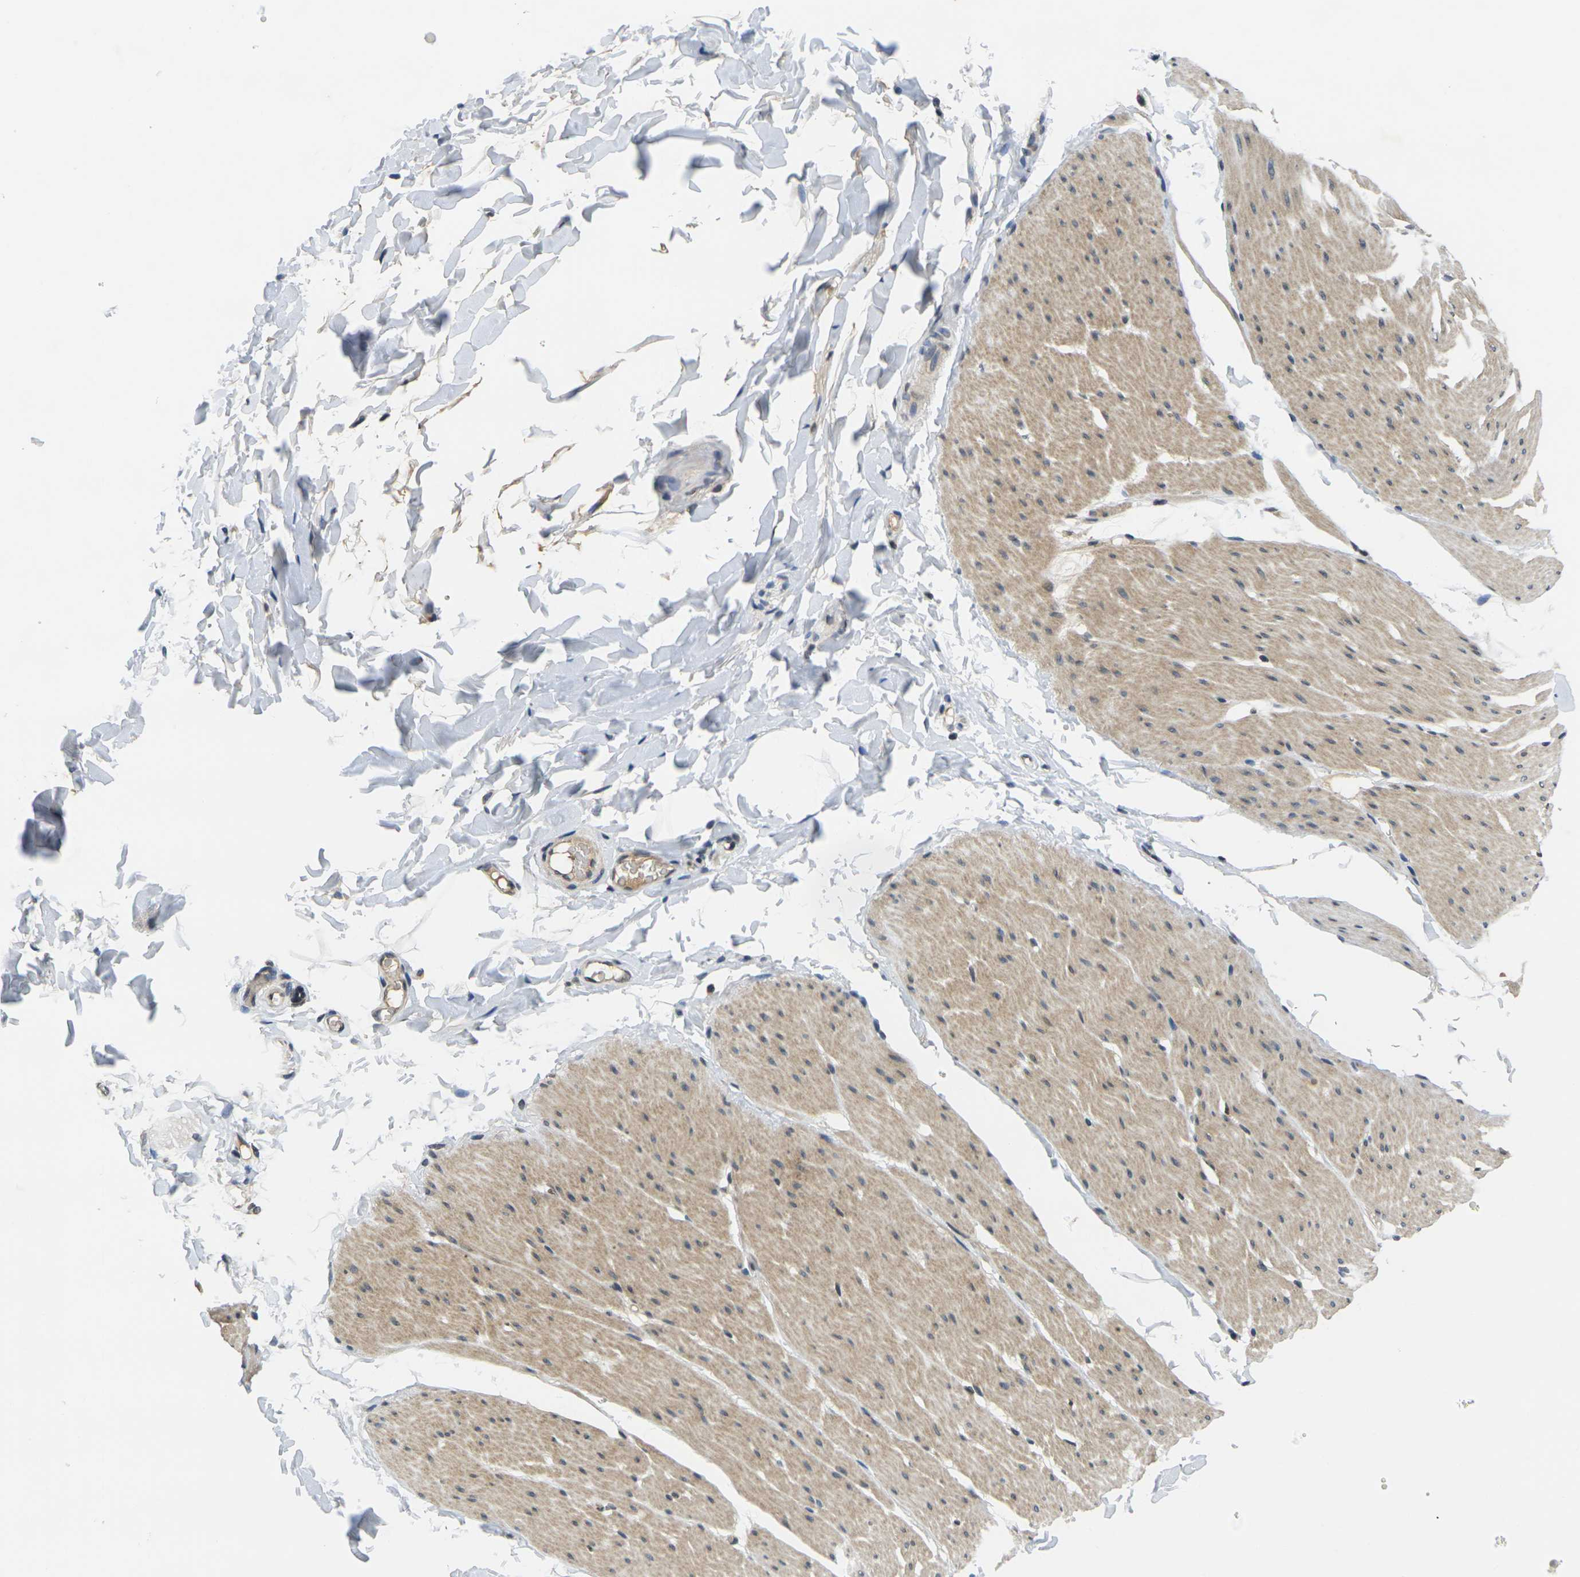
{"staining": {"intensity": "weak", "quantity": "25%-75%", "location": "cytoplasmic/membranous"}, "tissue": "smooth muscle", "cell_type": "Smooth muscle cells", "image_type": "normal", "snomed": [{"axis": "morphology", "description": "Normal tissue, NOS"}, {"axis": "topography", "description": "Smooth muscle"}, {"axis": "topography", "description": "Colon"}], "caption": "This image reveals immunohistochemistry staining of normal human smooth muscle, with low weak cytoplasmic/membranous expression in about 25%-75% of smooth muscle cells.", "gene": "C1QC", "patient": {"sex": "male", "age": 67}}